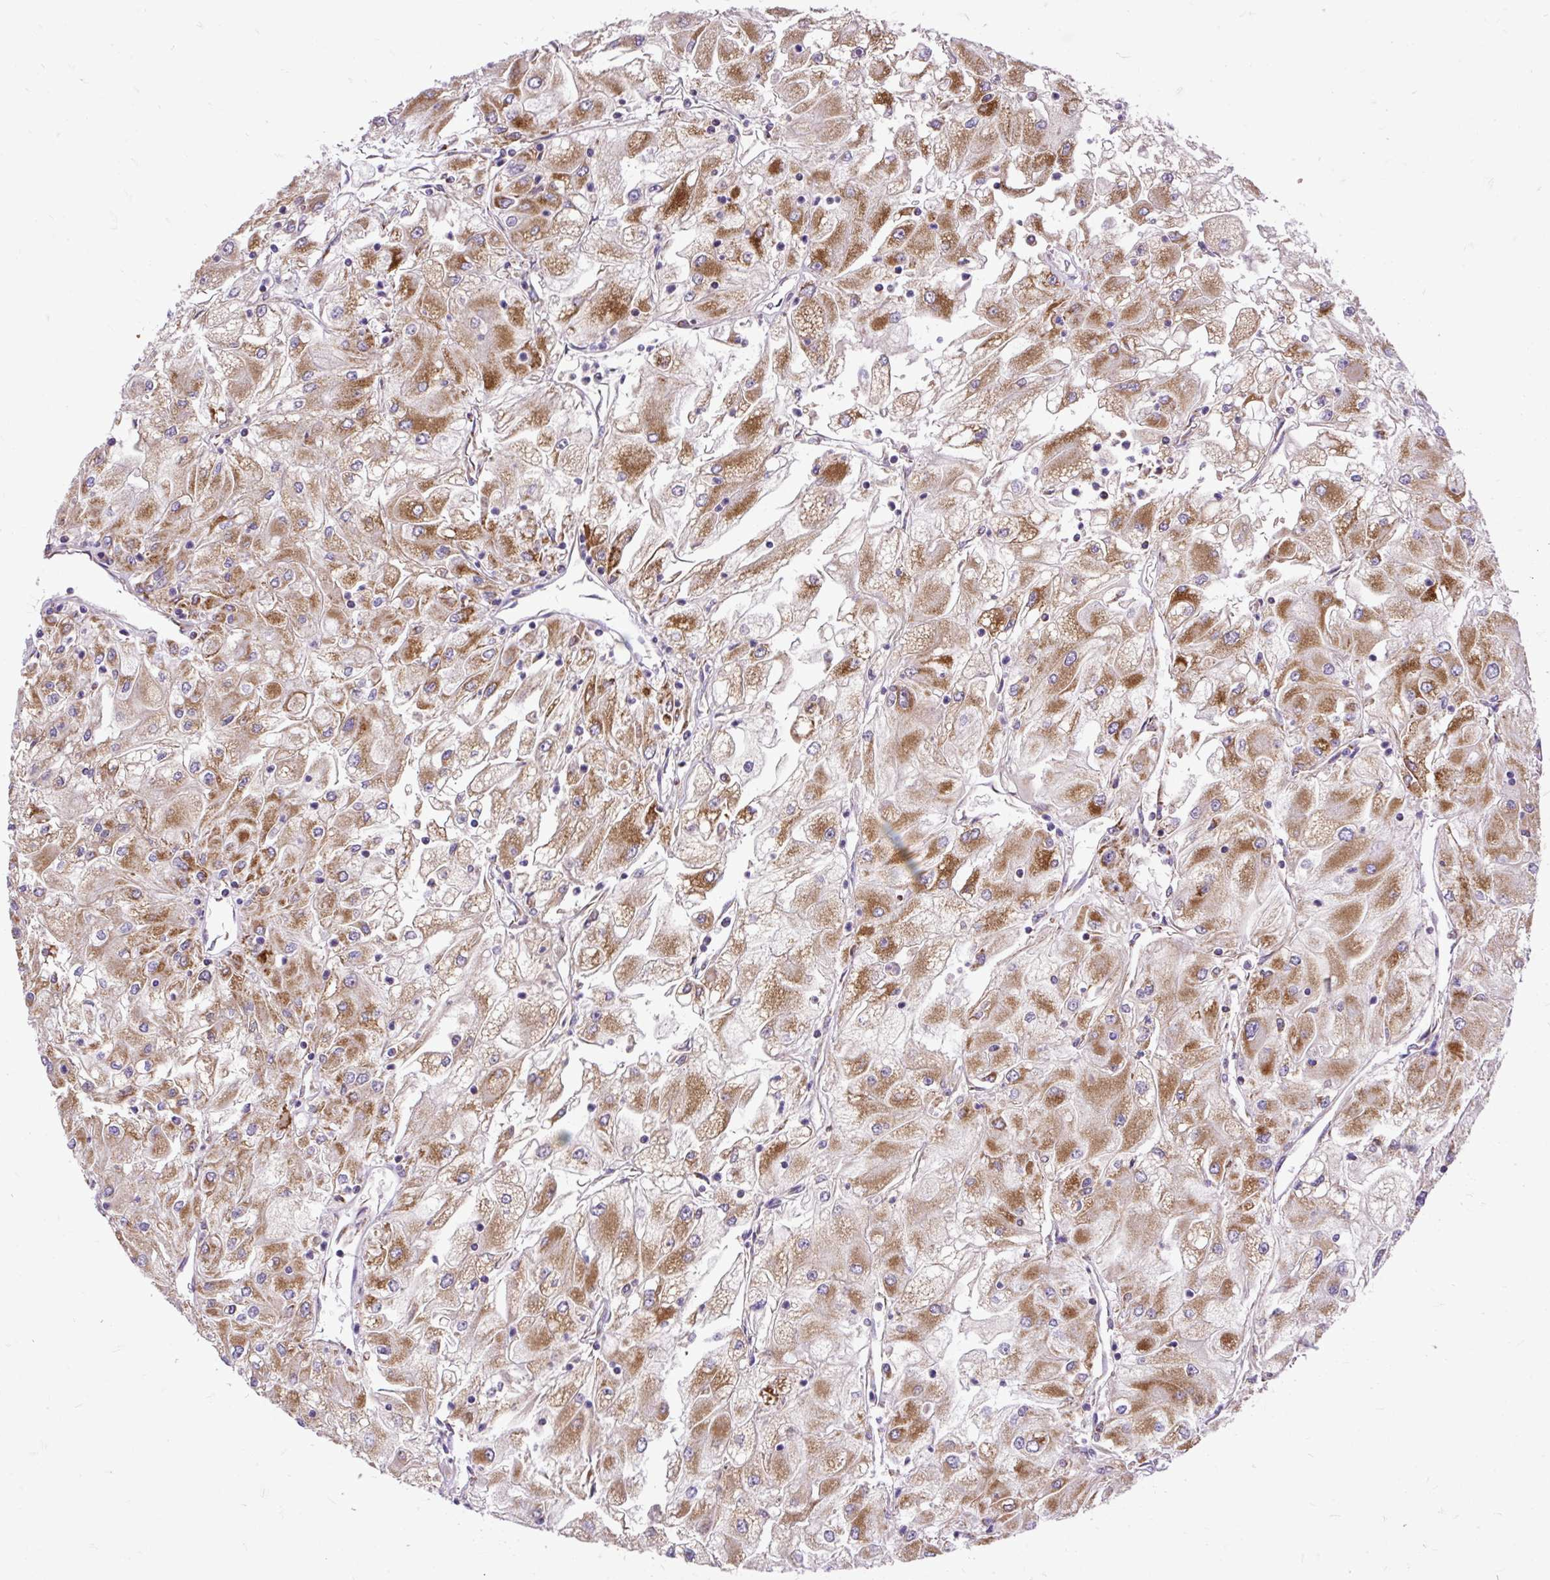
{"staining": {"intensity": "moderate", "quantity": ">75%", "location": "cytoplasmic/membranous"}, "tissue": "renal cancer", "cell_type": "Tumor cells", "image_type": "cancer", "snomed": [{"axis": "morphology", "description": "Adenocarcinoma, NOS"}, {"axis": "topography", "description": "Kidney"}], "caption": "Immunohistochemical staining of human renal adenocarcinoma shows medium levels of moderate cytoplasmic/membranous protein staining in approximately >75% of tumor cells.", "gene": "TOMM40", "patient": {"sex": "male", "age": 80}}